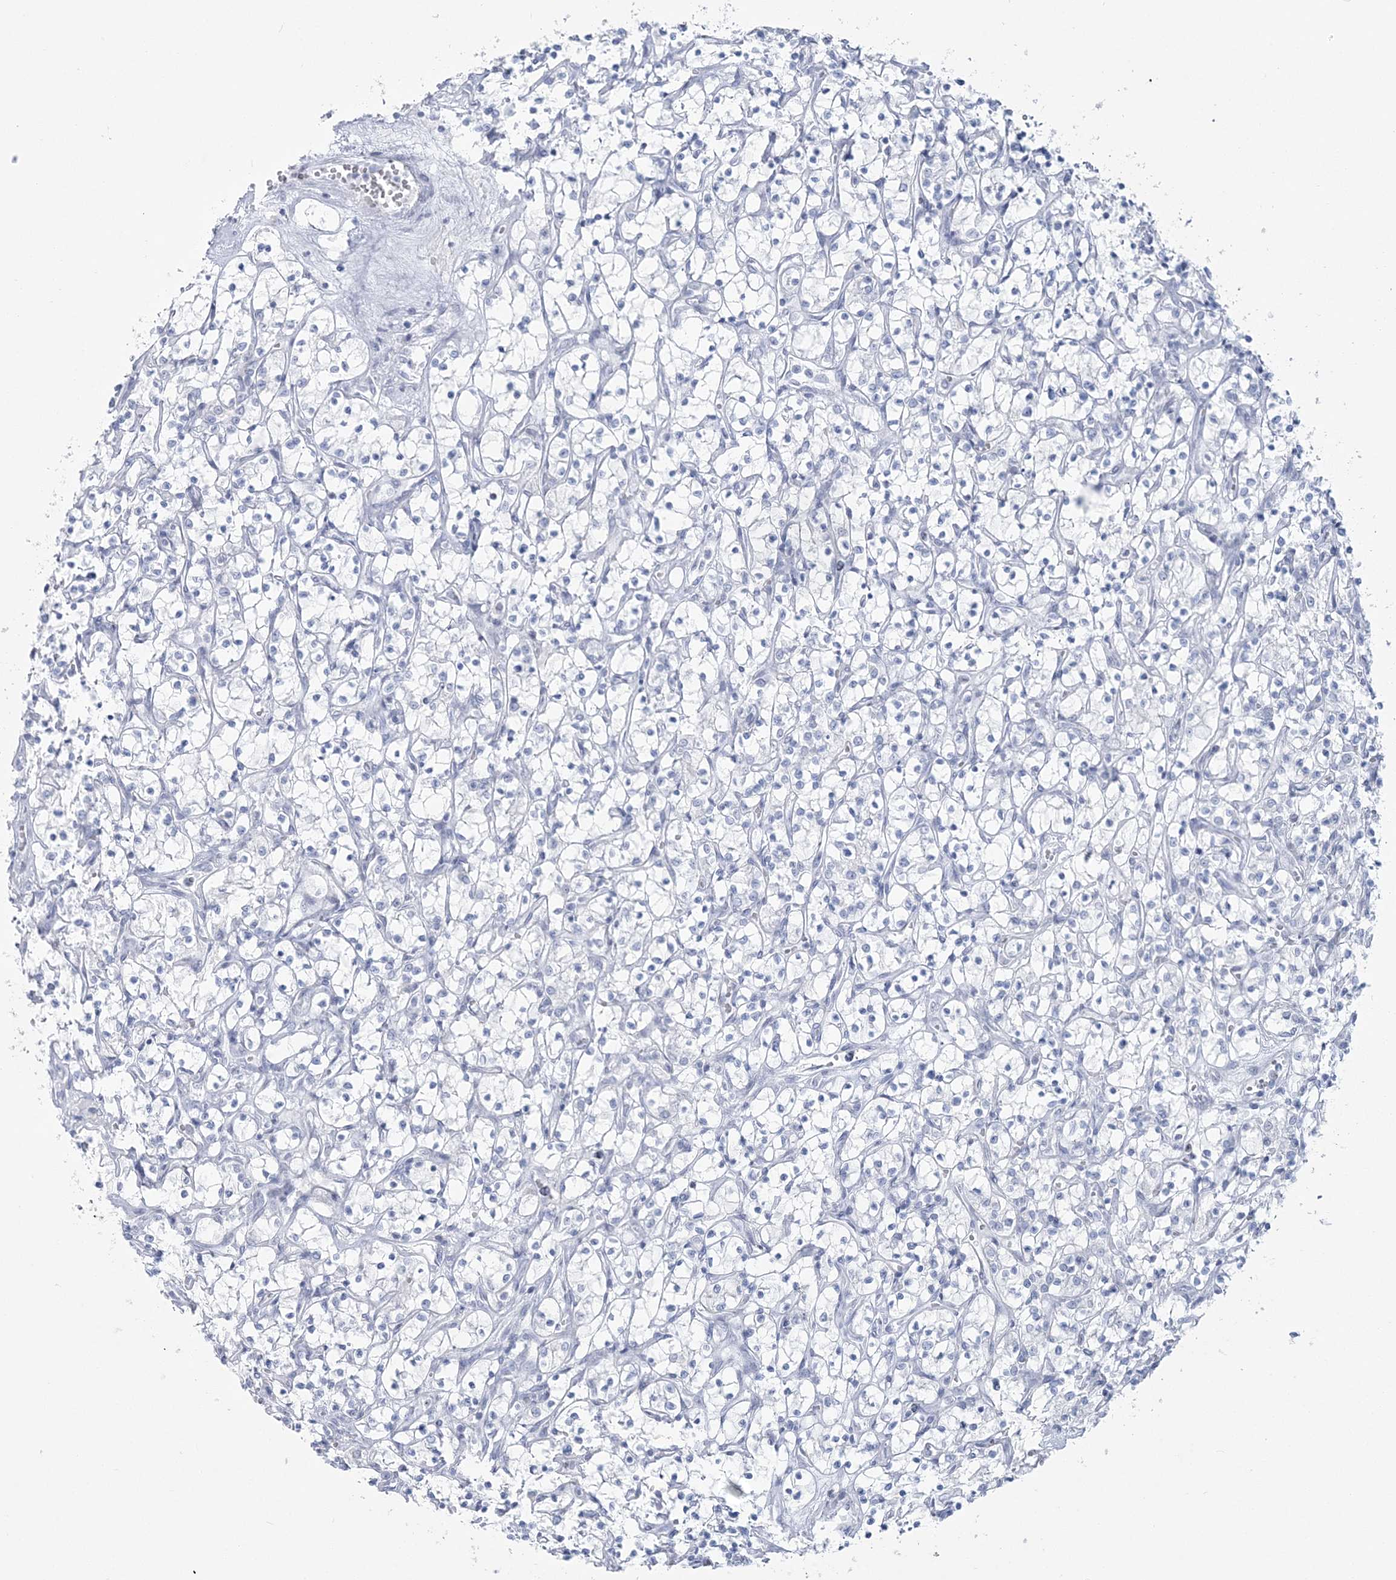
{"staining": {"intensity": "negative", "quantity": "none", "location": "none"}, "tissue": "renal cancer", "cell_type": "Tumor cells", "image_type": "cancer", "snomed": [{"axis": "morphology", "description": "Adenocarcinoma, NOS"}, {"axis": "topography", "description": "Kidney"}], "caption": "An IHC image of renal adenocarcinoma is shown. There is no staining in tumor cells of renal adenocarcinoma. Brightfield microscopy of immunohistochemistry (IHC) stained with DAB (3,3'-diaminobenzidine) (brown) and hematoxylin (blue), captured at high magnification.", "gene": "ZNF843", "patient": {"sex": "female", "age": 69}}